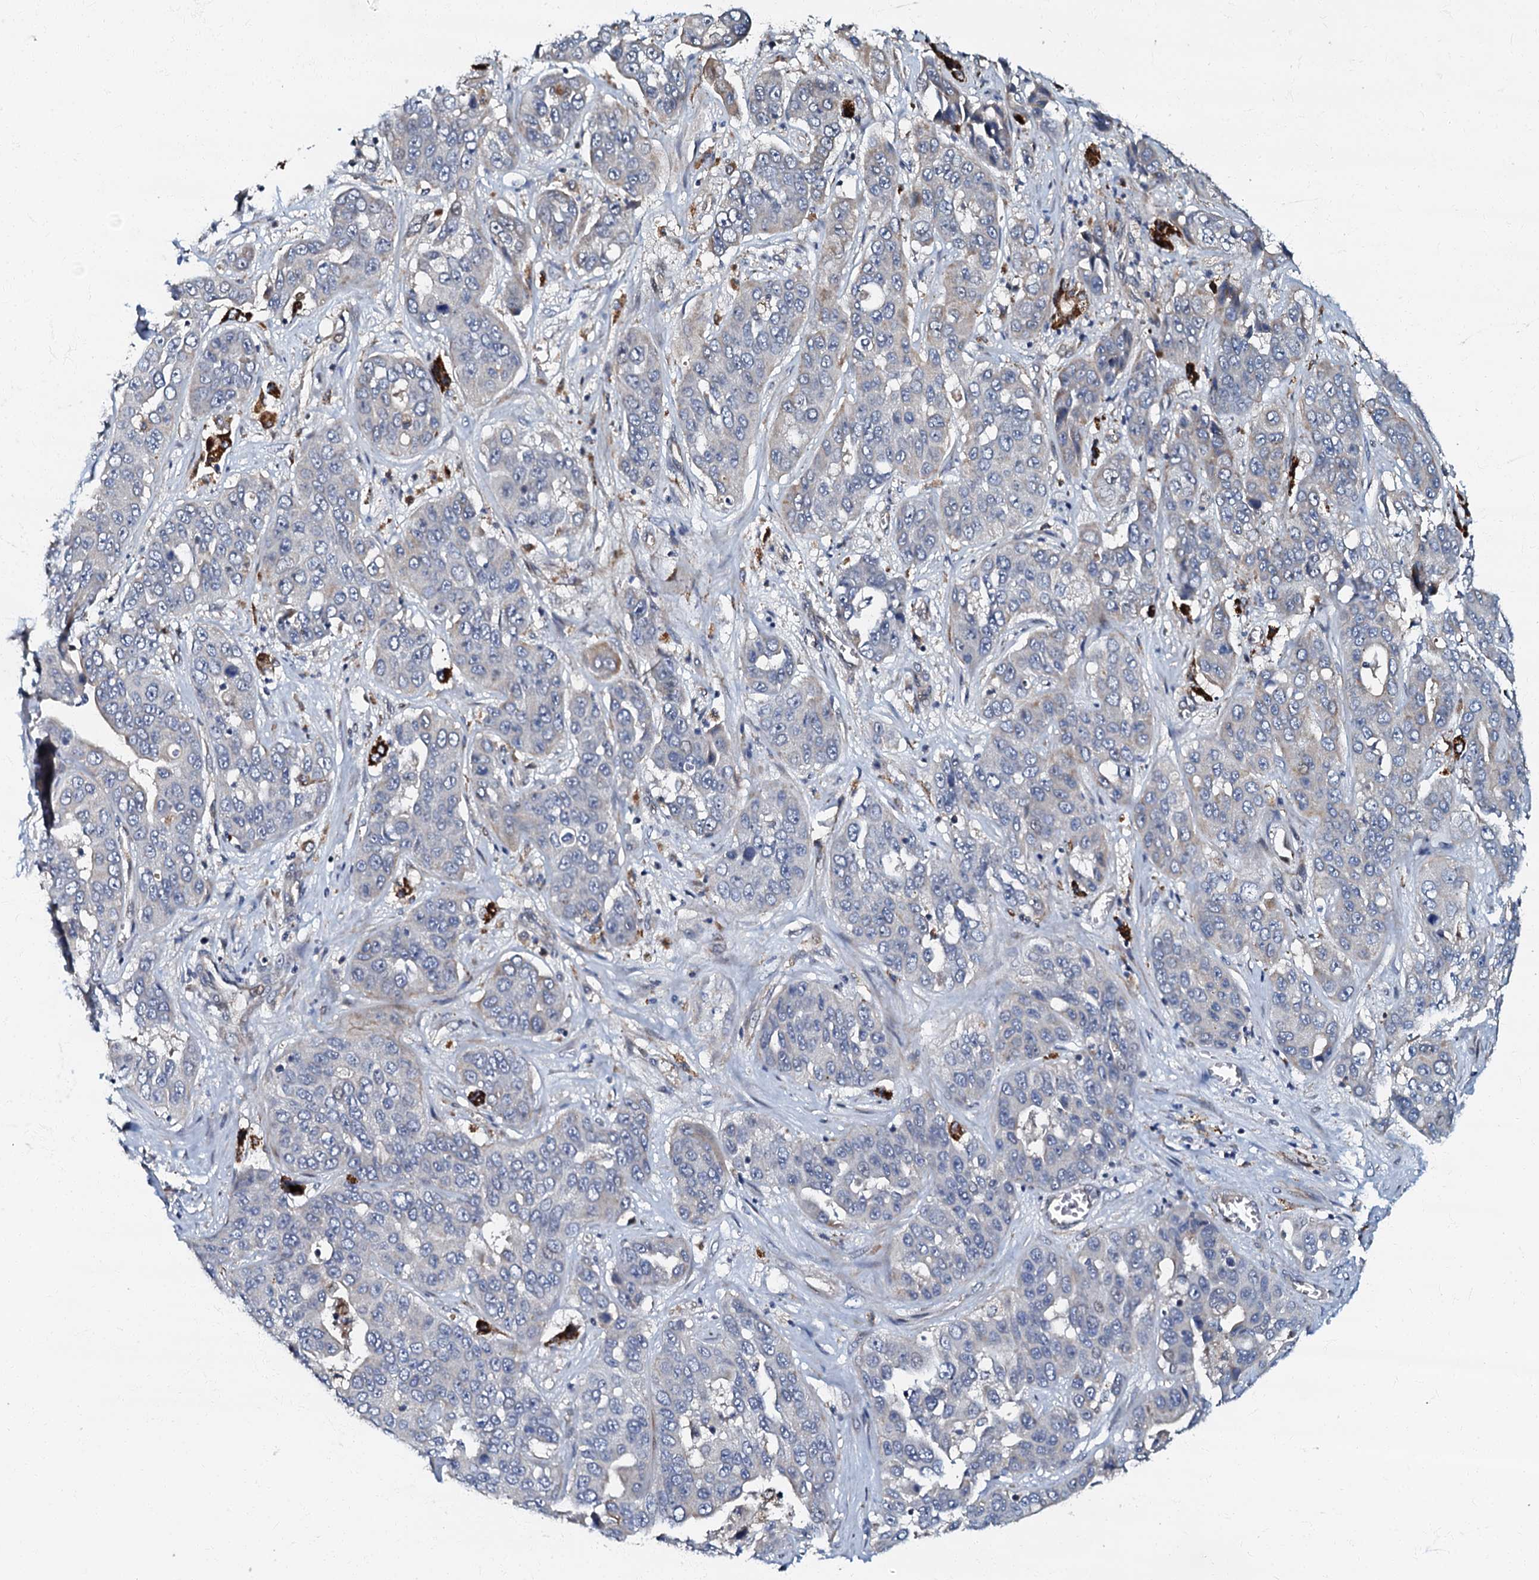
{"staining": {"intensity": "negative", "quantity": "none", "location": "none"}, "tissue": "liver cancer", "cell_type": "Tumor cells", "image_type": "cancer", "snomed": [{"axis": "morphology", "description": "Cholangiocarcinoma"}, {"axis": "topography", "description": "Liver"}], "caption": "Immunohistochemistry image of liver cancer (cholangiocarcinoma) stained for a protein (brown), which exhibits no staining in tumor cells.", "gene": "OLAH", "patient": {"sex": "female", "age": 52}}